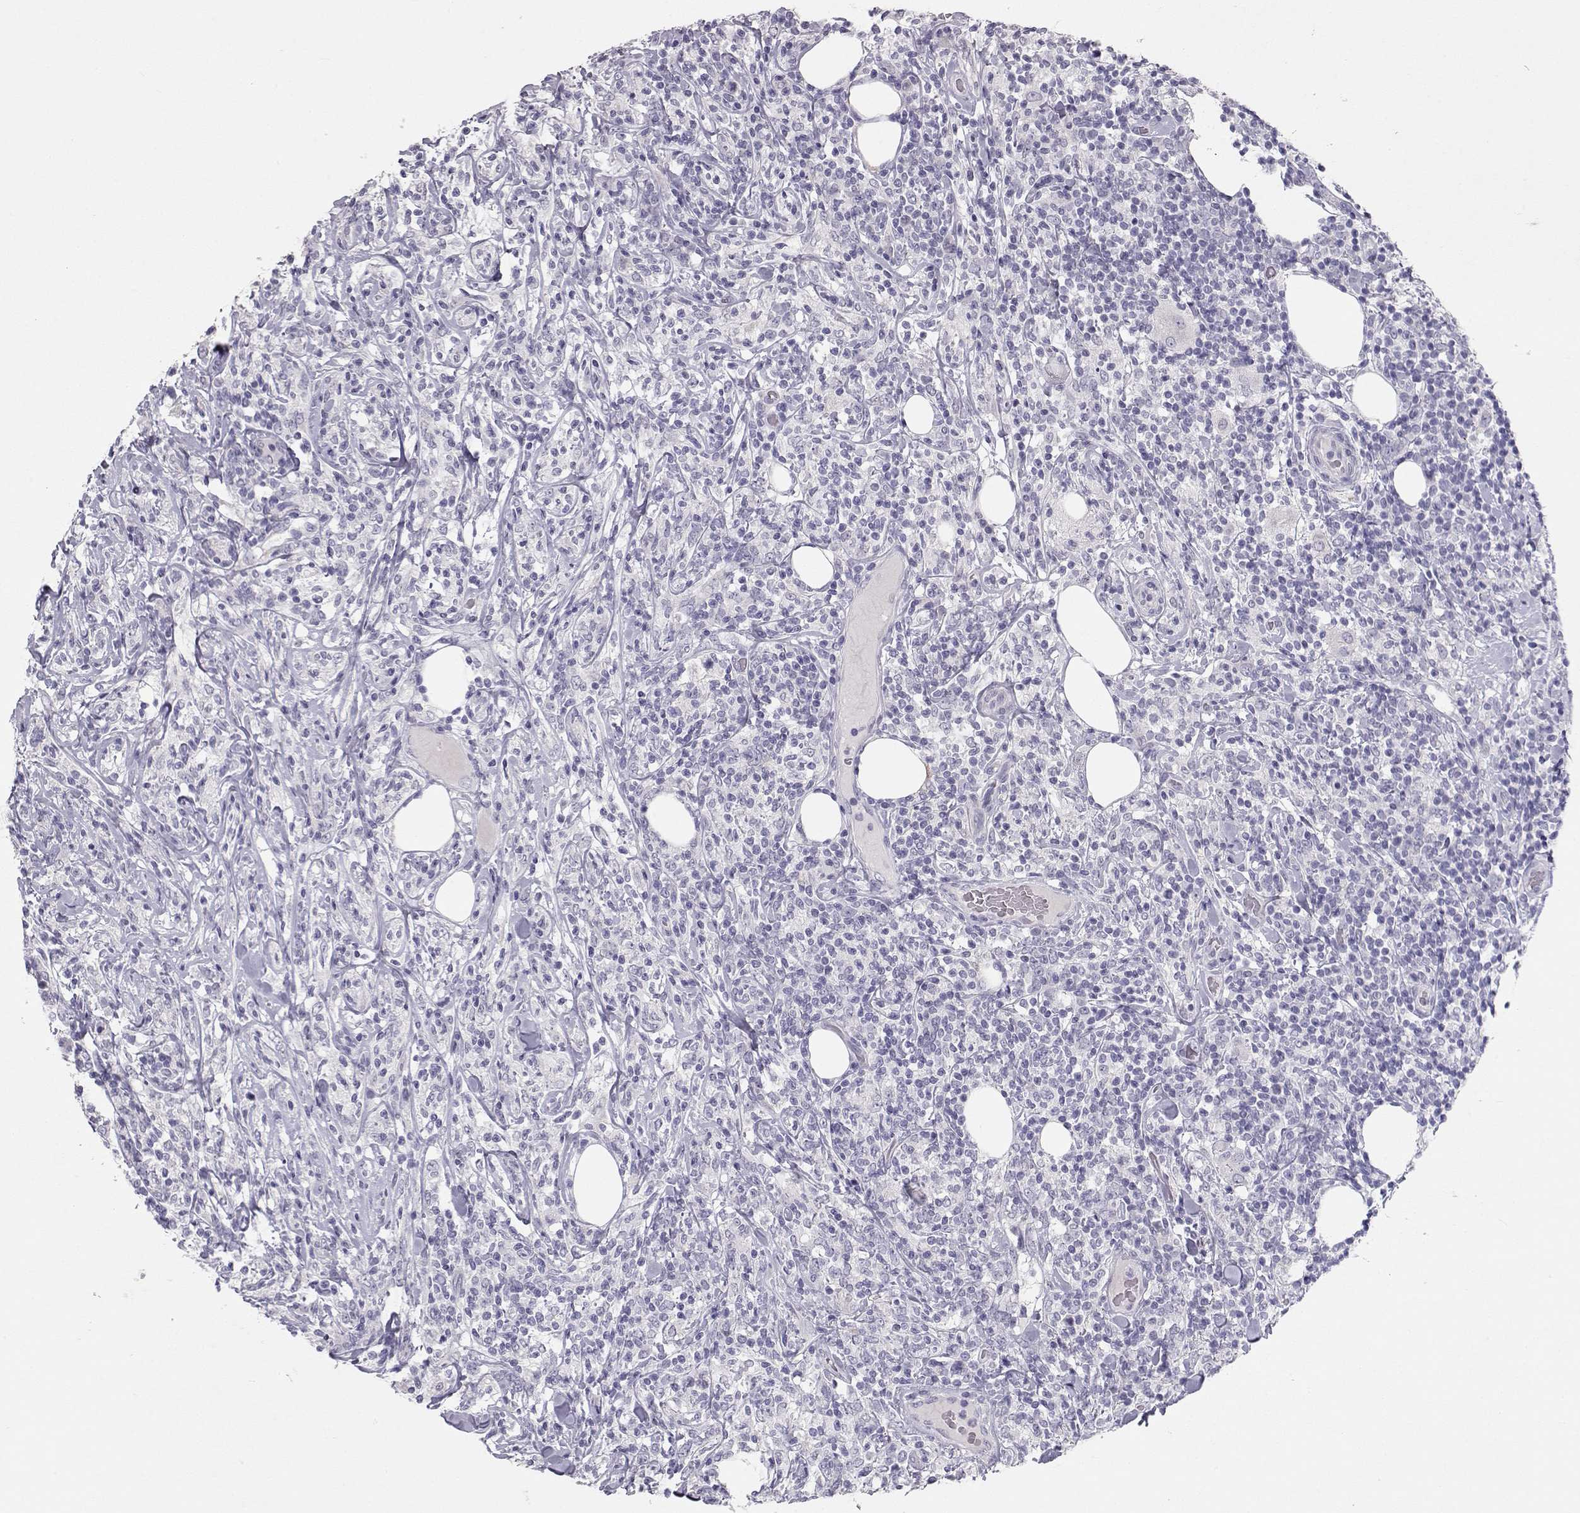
{"staining": {"intensity": "negative", "quantity": "none", "location": "none"}, "tissue": "lymphoma", "cell_type": "Tumor cells", "image_type": "cancer", "snomed": [{"axis": "morphology", "description": "Malignant lymphoma, non-Hodgkin's type, High grade"}, {"axis": "topography", "description": "Lymph node"}], "caption": "There is no significant positivity in tumor cells of lymphoma.", "gene": "LAMB3", "patient": {"sex": "female", "age": 84}}